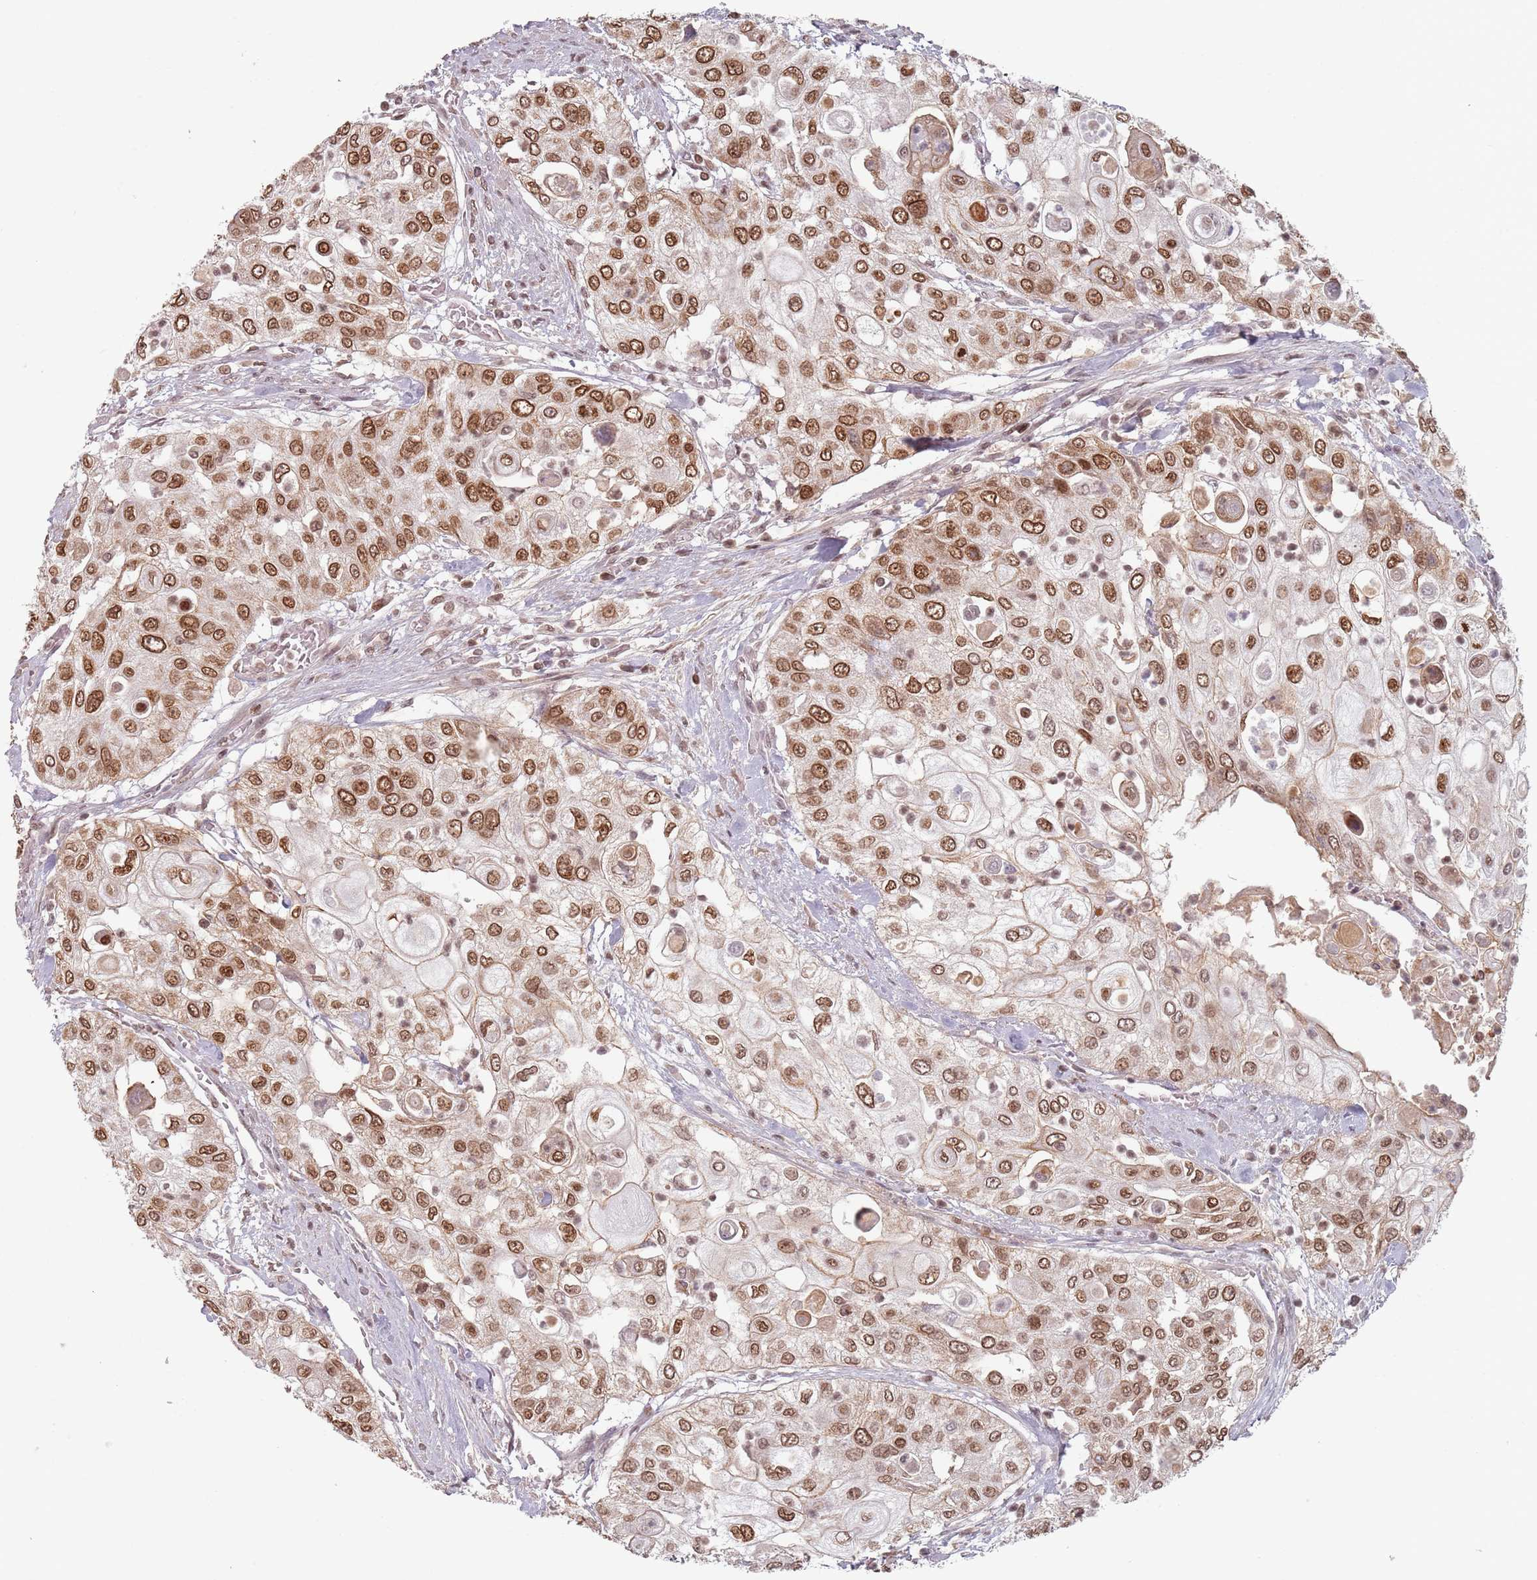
{"staining": {"intensity": "strong", "quantity": ">75%", "location": "cytoplasmic/membranous,nuclear"}, "tissue": "urothelial cancer", "cell_type": "Tumor cells", "image_type": "cancer", "snomed": [{"axis": "morphology", "description": "Urothelial carcinoma, High grade"}, {"axis": "topography", "description": "Urinary bladder"}], "caption": "Protein staining of urothelial cancer tissue exhibits strong cytoplasmic/membranous and nuclear expression in approximately >75% of tumor cells.", "gene": "NUP50", "patient": {"sex": "female", "age": 79}}